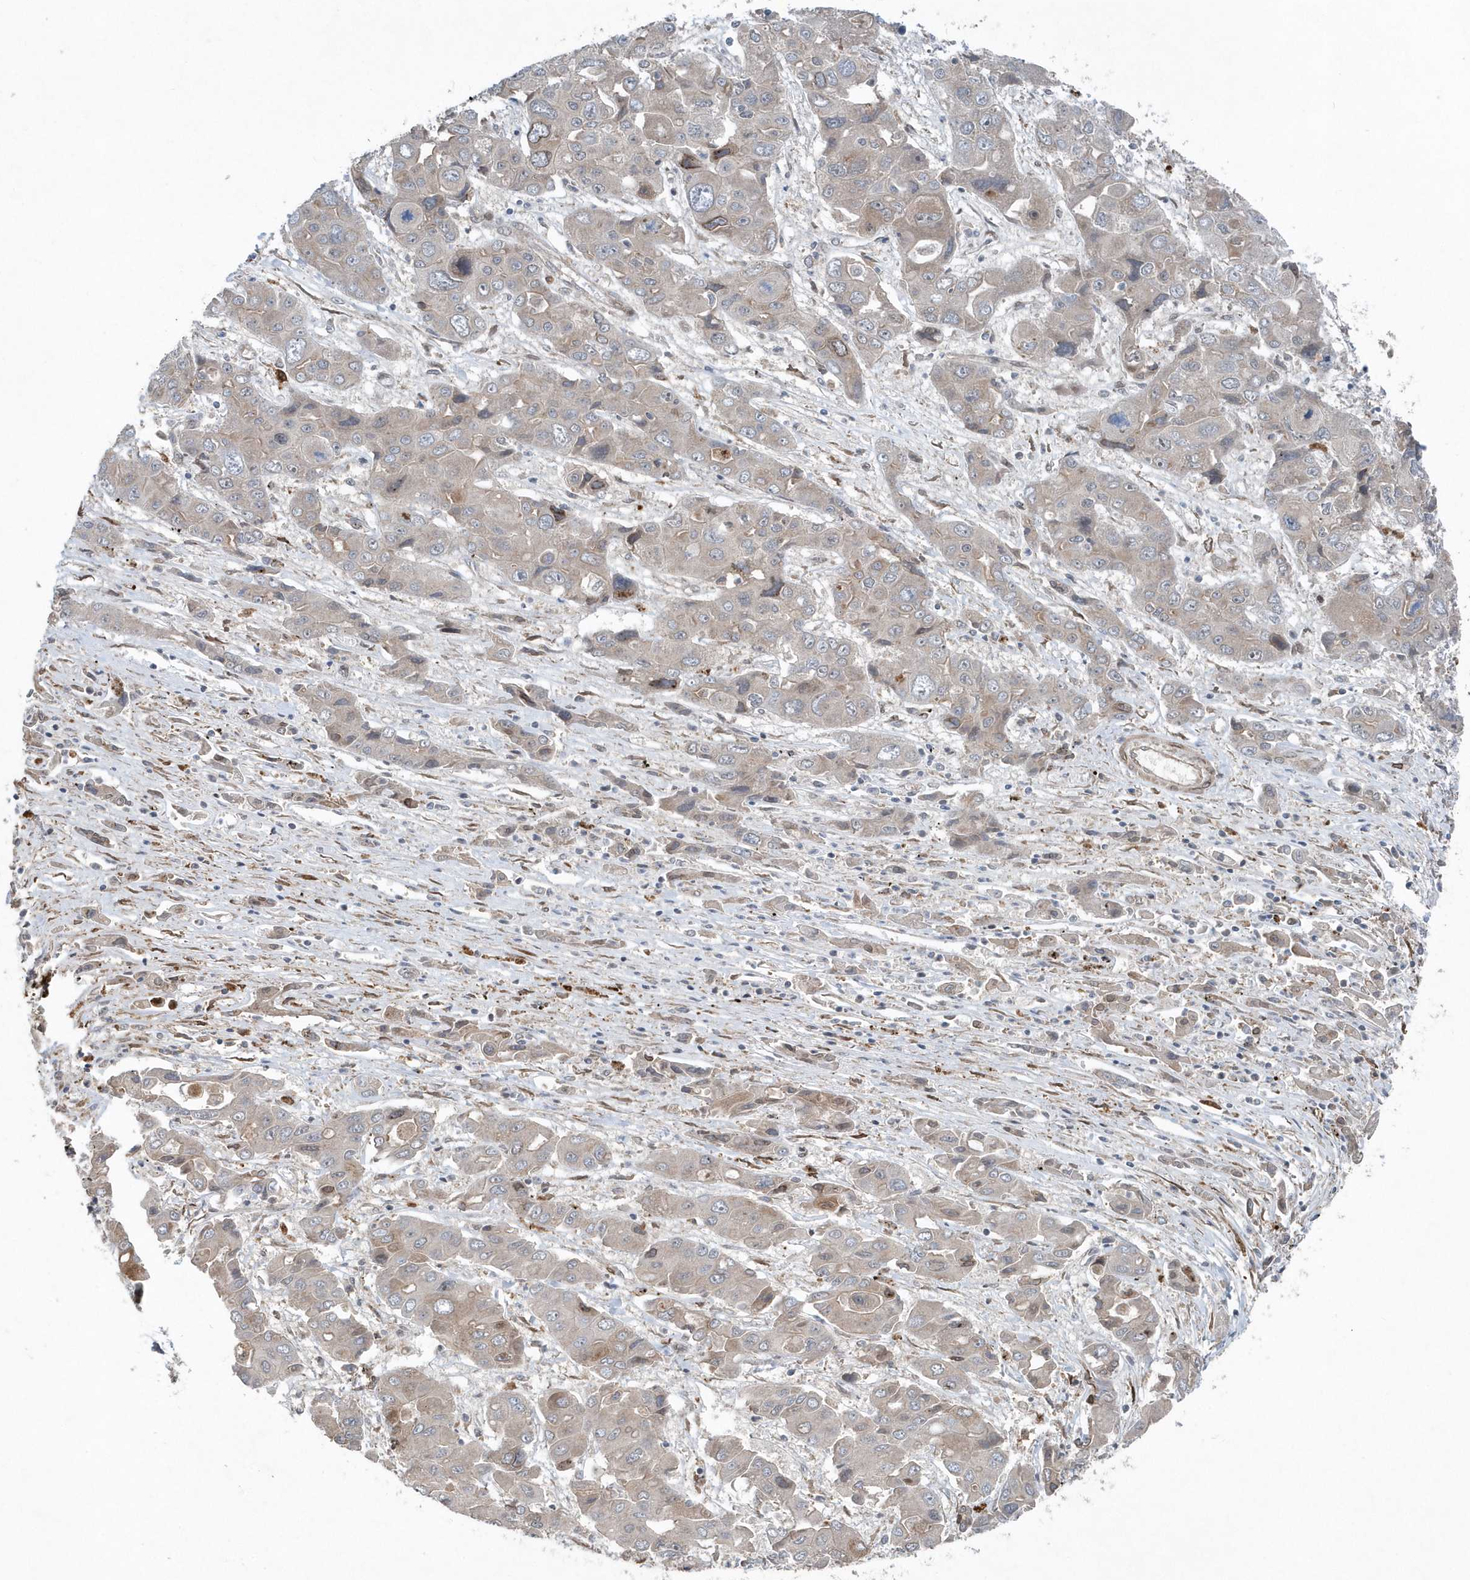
{"staining": {"intensity": "weak", "quantity": "<25%", "location": "cytoplasmic/membranous"}, "tissue": "liver cancer", "cell_type": "Tumor cells", "image_type": "cancer", "snomed": [{"axis": "morphology", "description": "Cholangiocarcinoma"}, {"axis": "topography", "description": "Liver"}], "caption": "Immunohistochemistry (IHC) of liver cancer reveals no staining in tumor cells. The staining was performed using DAB (3,3'-diaminobenzidine) to visualize the protein expression in brown, while the nuclei were stained in blue with hematoxylin (Magnification: 20x).", "gene": "MCC", "patient": {"sex": "male", "age": 67}}